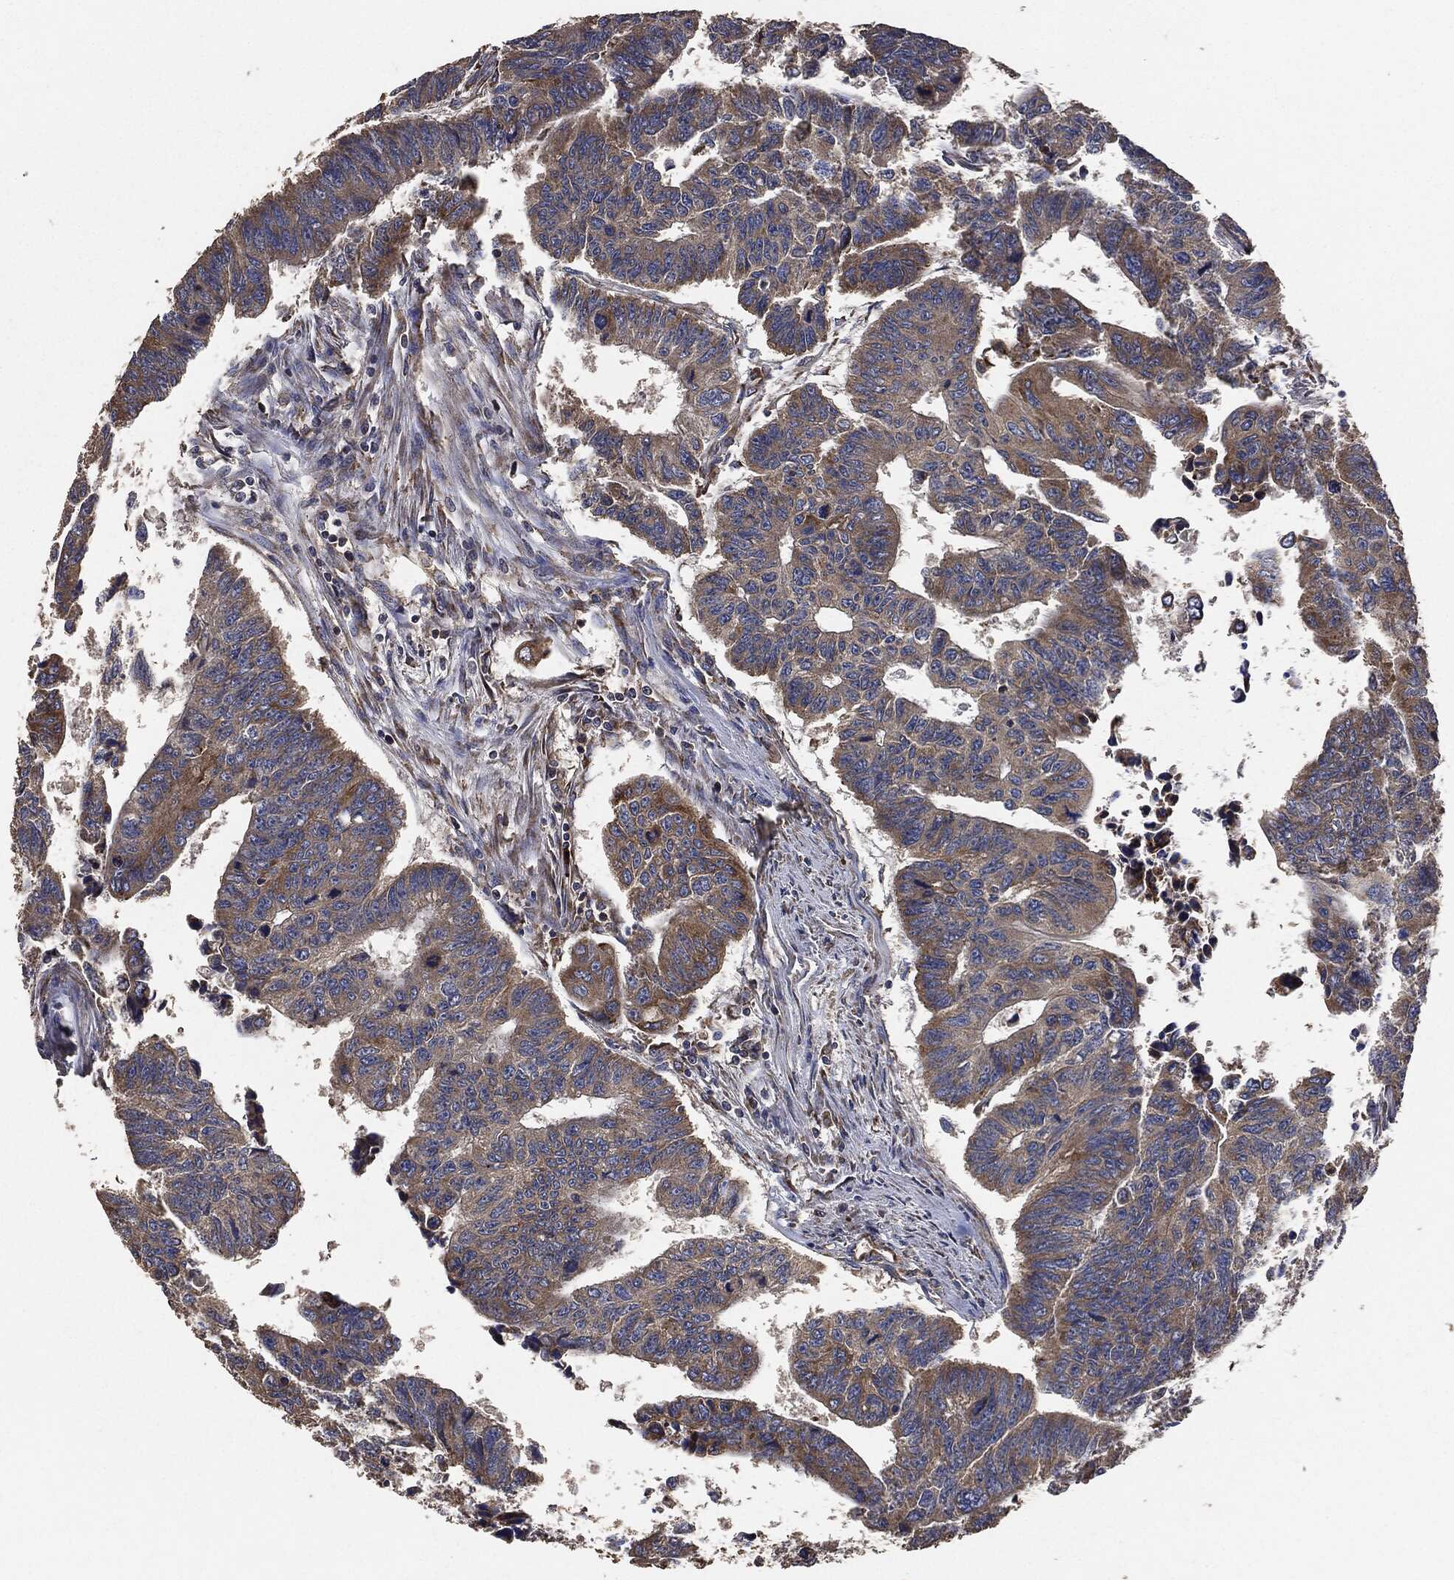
{"staining": {"intensity": "strong", "quantity": "25%-75%", "location": "cytoplasmic/membranous"}, "tissue": "colorectal cancer", "cell_type": "Tumor cells", "image_type": "cancer", "snomed": [{"axis": "morphology", "description": "Adenocarcinoma, NOS"}, {"axis": "topography", "description": "Rectum"}], "caption": "Immunohistochemical staining of colorectal cancer shows high levels of strong cytoplasmic/membranous protein expression in approximately 25%-75% of tumor cells.", "gene": "STK3", "patient": {"sex": "female", "age": 85}}